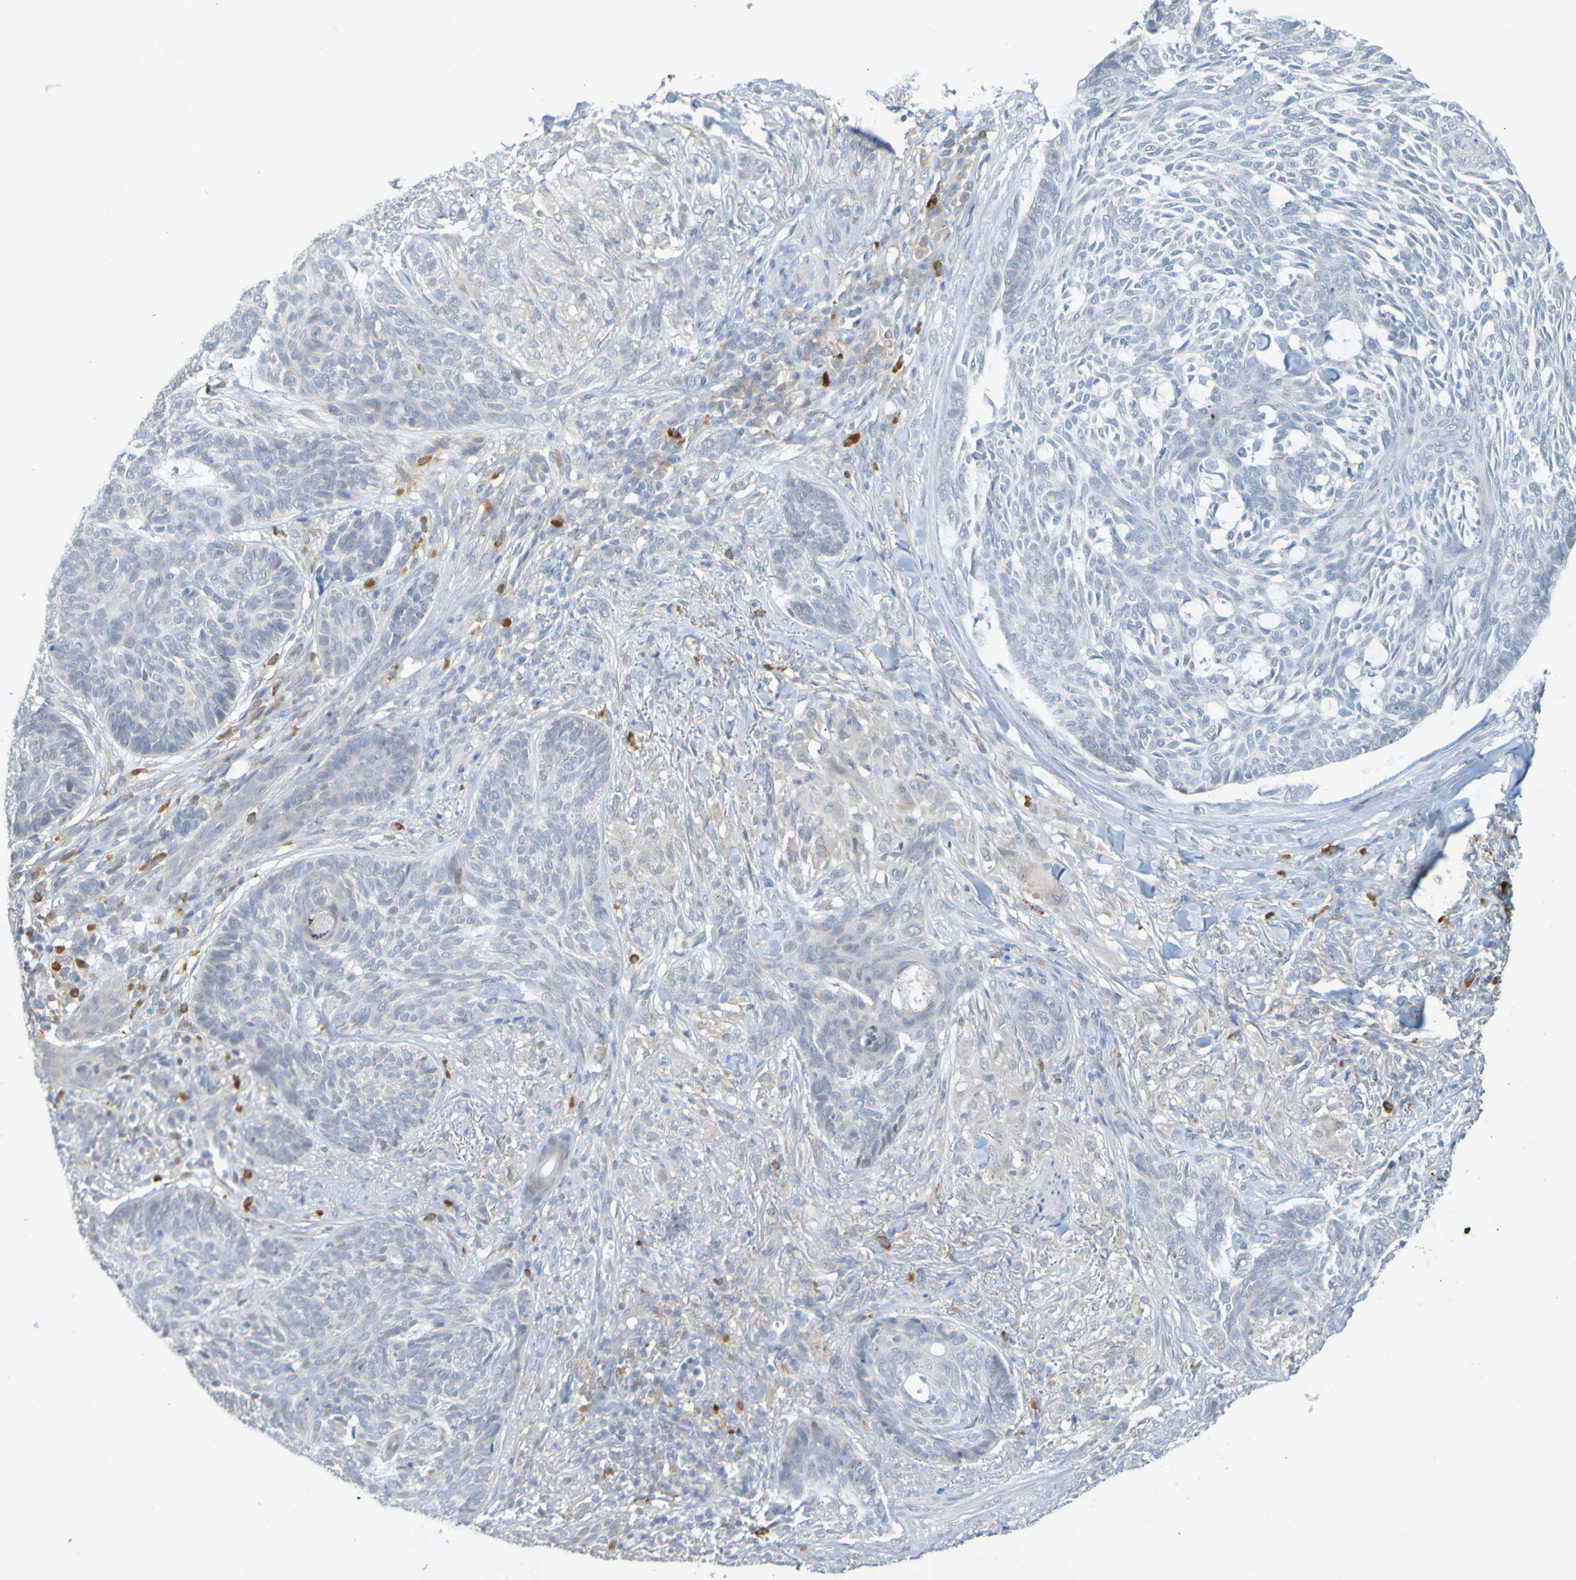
{"staining": {"intensity": "negative", "quantity": "none", "location": "none"}, "tissue": "skin cancer", "cell_type": "Tumor cells", "image_type": "cancer", "snomed": [{"axis": "morphology", "description": "Basal cell carcinoma"}, {"axis": "topography", "description": "Skin"}], "caption": "Photomicrograph shows no protein positivity in tumor cells of skin basal cell carcinoma tissue. (Stains: DAB immunohistochemistry with hematoxylin counter stain, Microscopy: brightfield microscopy at high magnification).", "gene": "LILRB5", "patient": {"sex": "male", "age": 43}}